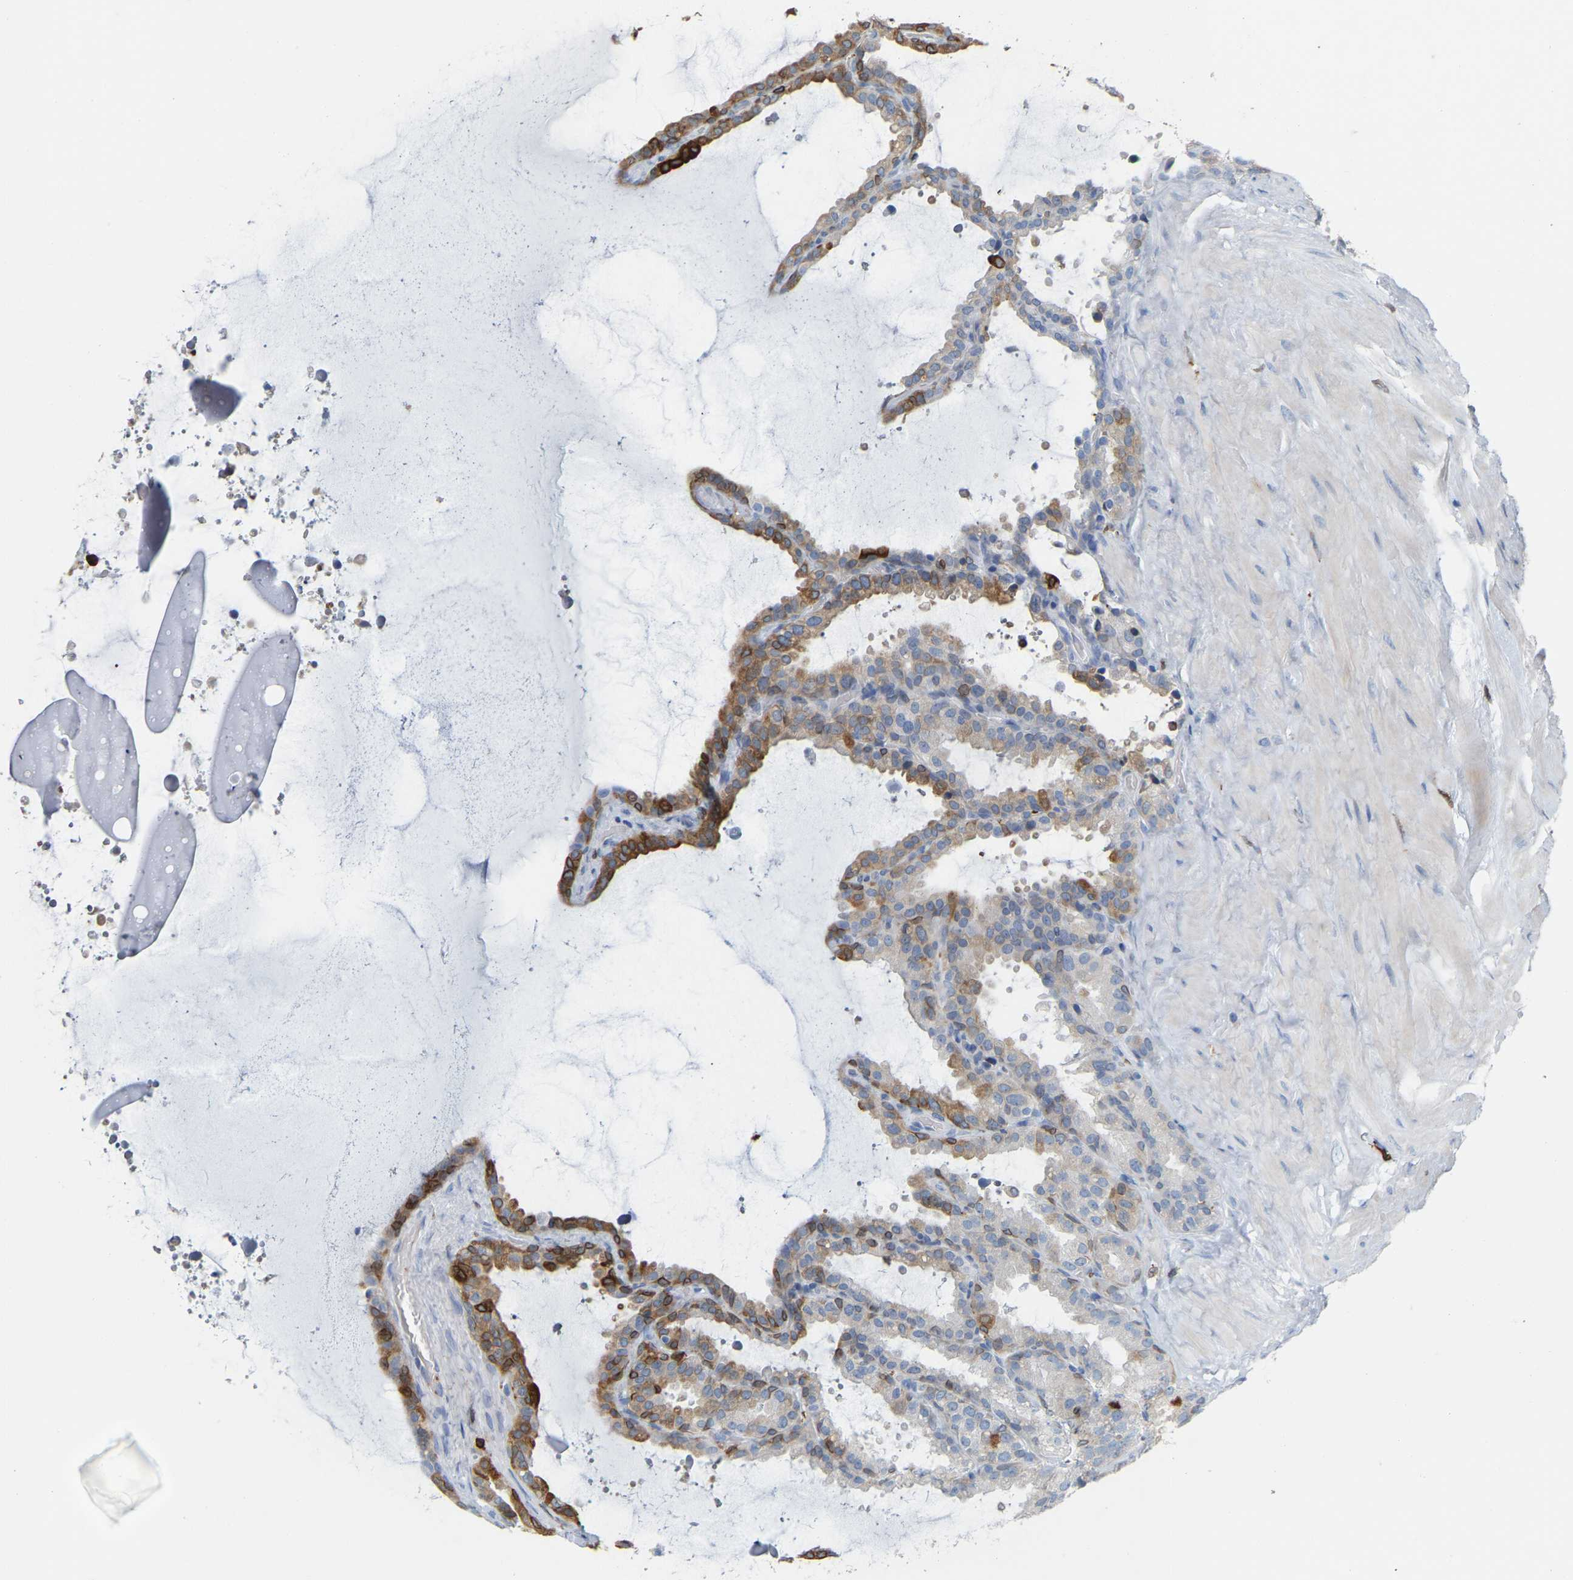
{"staining": {"intensity": "moderate", "quantity": ">75%", "location": "cytoplasmic/membranous"}, "tissue": "seminal vesicle", "cell_type": "Glandular cells", "image_type": "normal", "snomed": [{"axis": "morphology", "description": "Normal tissue, NOS"}, {"axis": "topography", "description": "Seminal veicle"}], "caption": "Protein expression analysis of normal human seminal vesicle reveals moderate cytoplasmic/membranous expression in approximately >75% of glandular cells.", "gene": "PTGS1", "patient": {"sex": "male", "age": 46}}